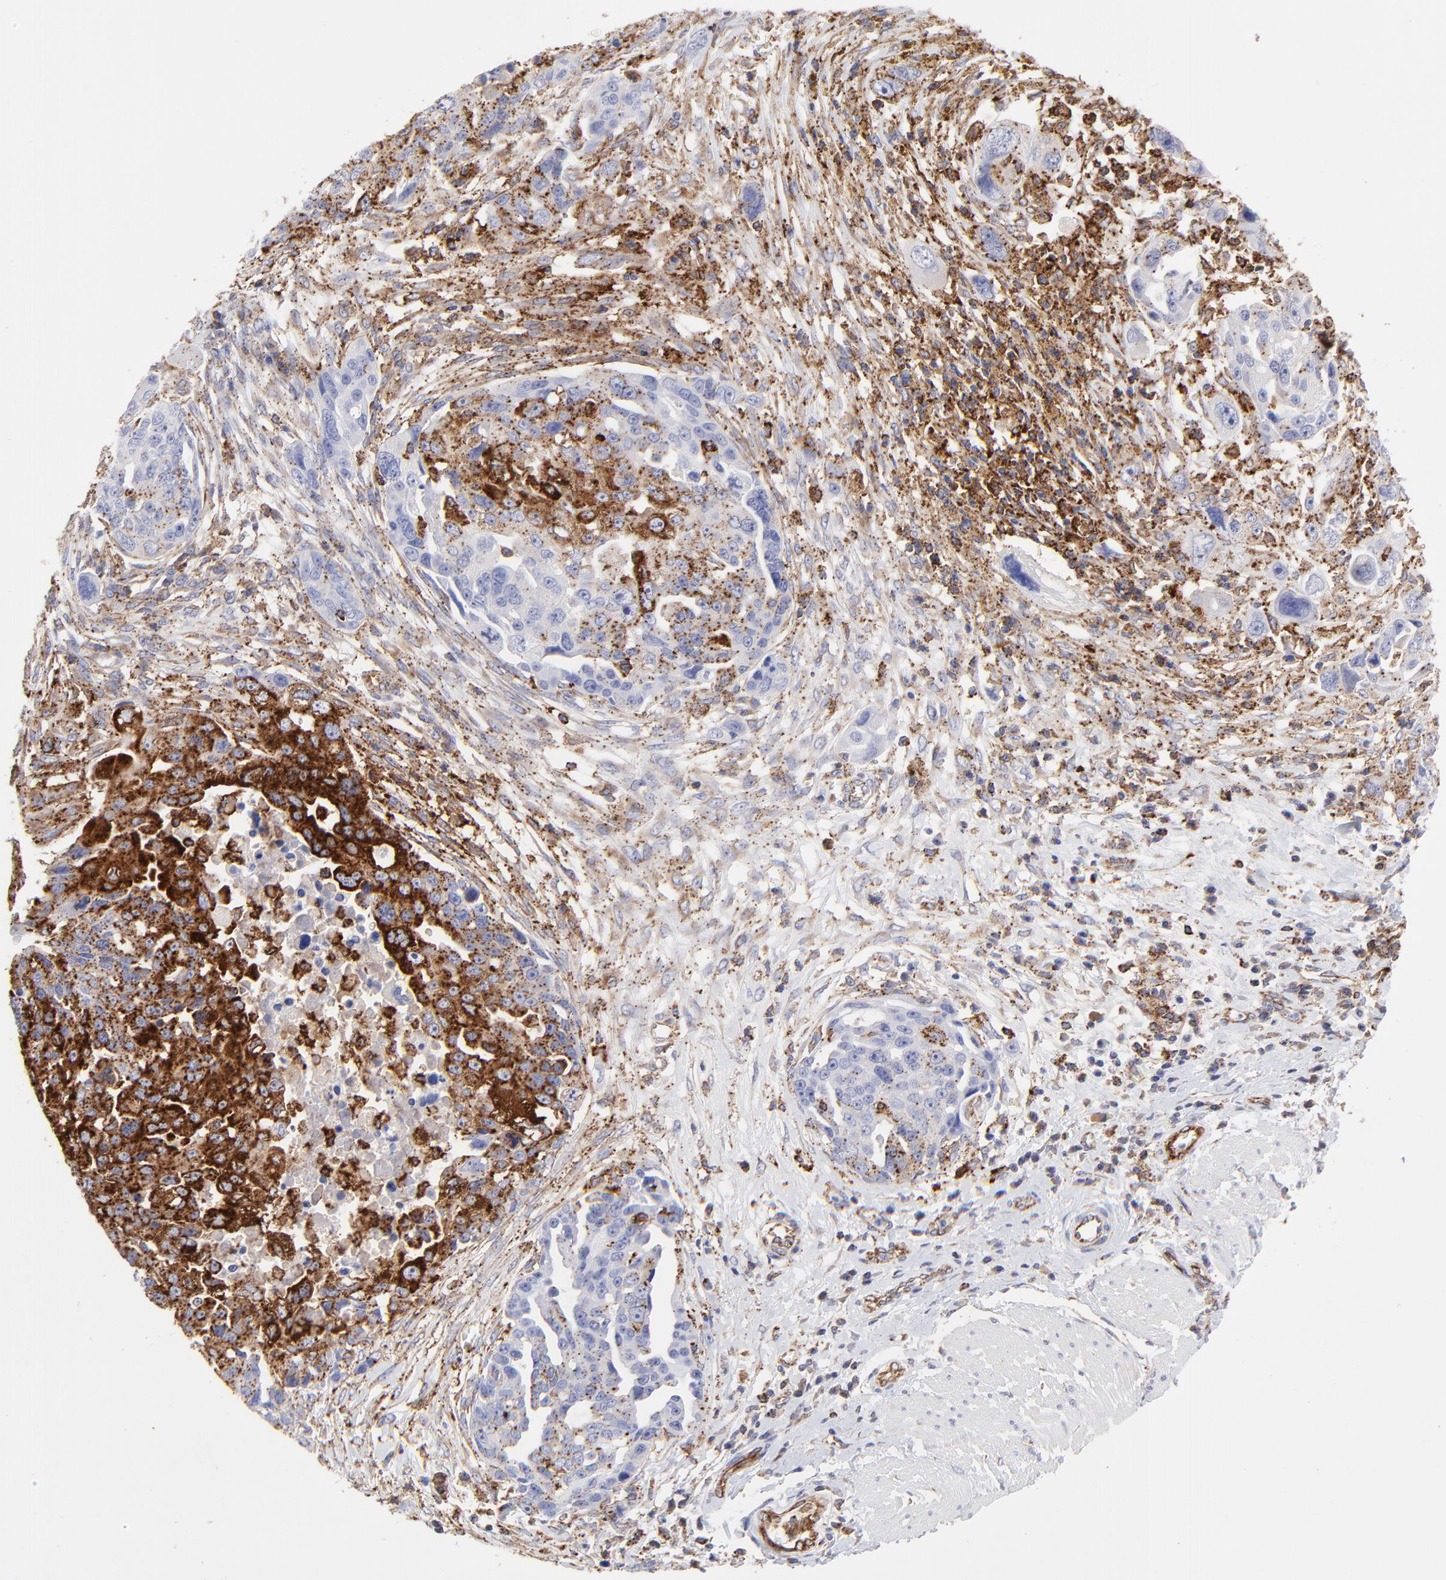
{"staining": {"intensity": "strong", "quantity": "25%-75%", "location": "cytoplasmic/membranous"}, "tissue": "ovarian cancer", "cell_type": "Tumor cells", "image_type": "cancer", "snomed": [{"axis": "morphology", "description": "Carcinoma, endometroid"}, {"axis": "topography", "description": "Ovary"}], "caption": "This image reveals immunohistochemistry staining of endometroid carcinoma (ovarian), with high strong cytoplasmic/membranous positivity in approximately 25%-75% of tumor cells.", "gene": "COX8C", "patient": {"sex": "female", "age": 75}}